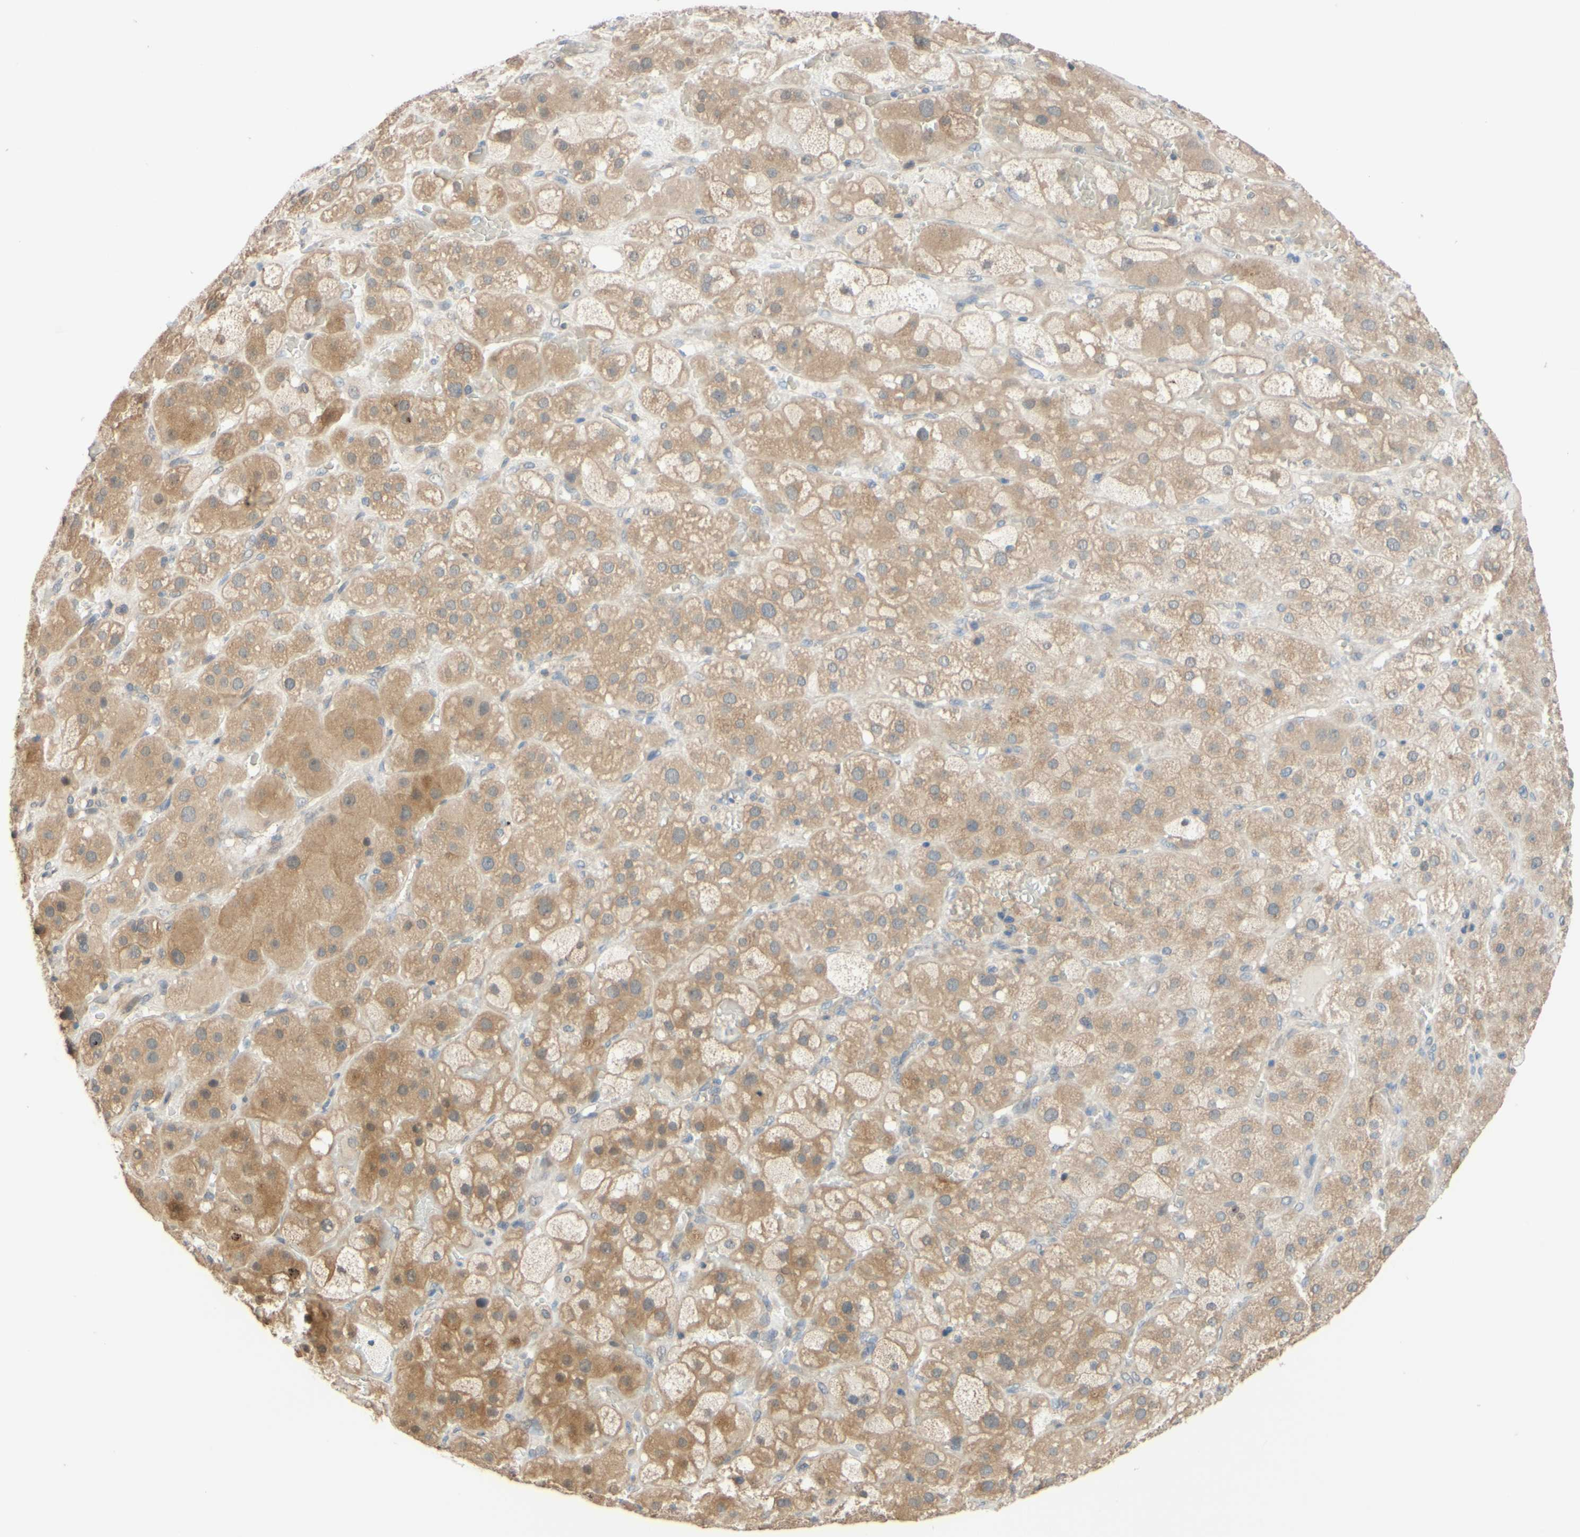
{"staining": {"intensity": "moderate", "quantity": ">75%", "location": "cytoplasmic/membranous"}, "tissue": "adrenal gland", "cell_type": "Glandular cells", "image_type": "normal", "snomed": [{"axis": "morphology", "description": "Normal tissue, NOS"}, {"axis": "topography", "description": "Adrenal gland"}], "caption": "Immunohistochemistry (IHC) (DAB) staining of benign adrenal gland demonstrates moderate cytoplasmic/membranous protein staining in approximately >75% of glandular cells.", "gene": "SMIM19", "patient": {"sex": "female", "age": 47}}